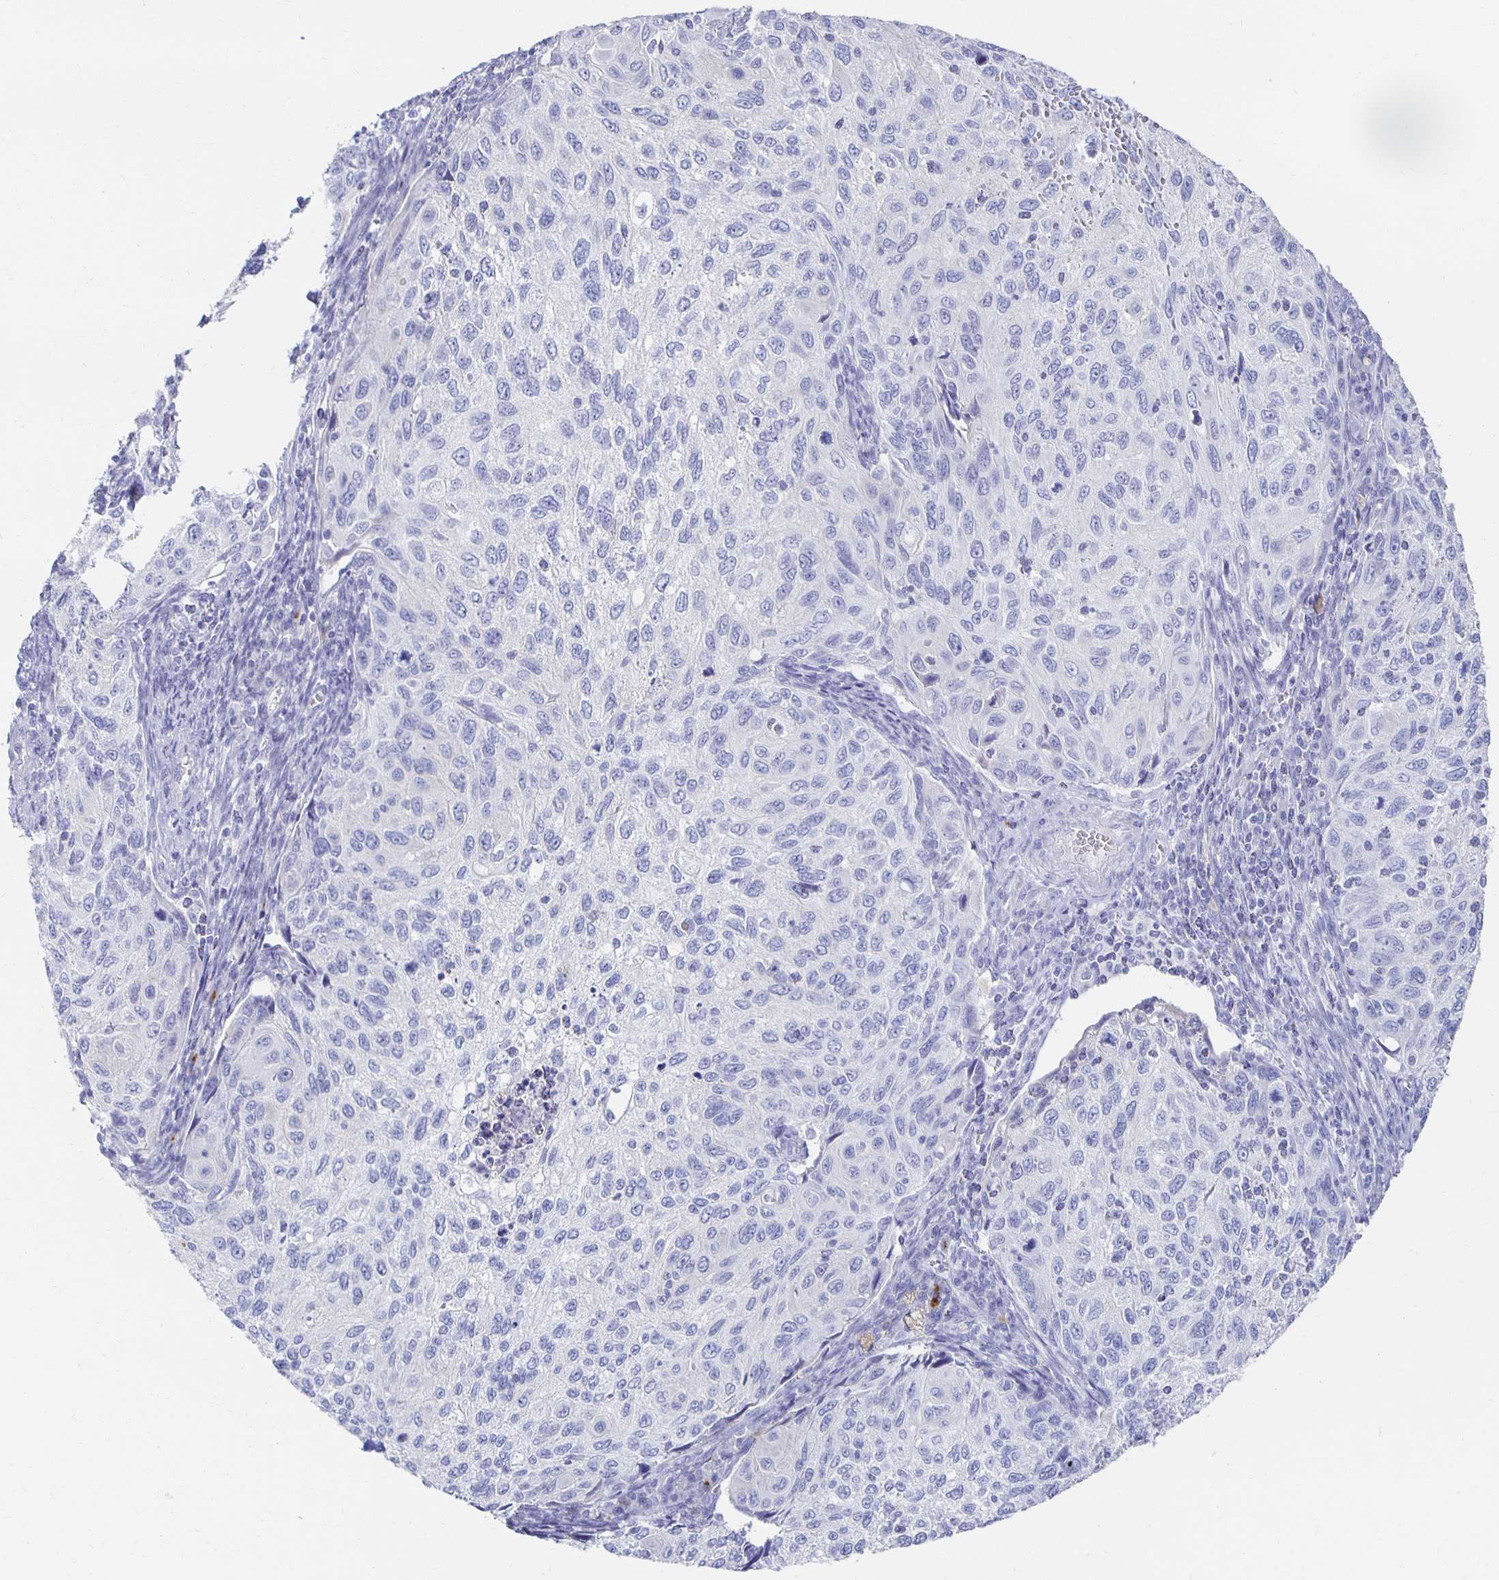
{"staining": {"intensity": "negative", "quantity": "none", "location": "none"}, "tissue": "cervical cancer", "cell_type": "Tumor cells", "image_type": "cancer", "snomed": [{"axis": "morphology", "description": "Squamous cell carcinoma, NOS"}, {"axis": "topography", "description": "Cervix"}], "caption": "High power microscopy image of an IHC micrograph of cervical squamous cell carcinoma, revealing no significant expression in tumor cells.", "gene": "PRDM7", "patient": {"sex": "female", "age": 70}}